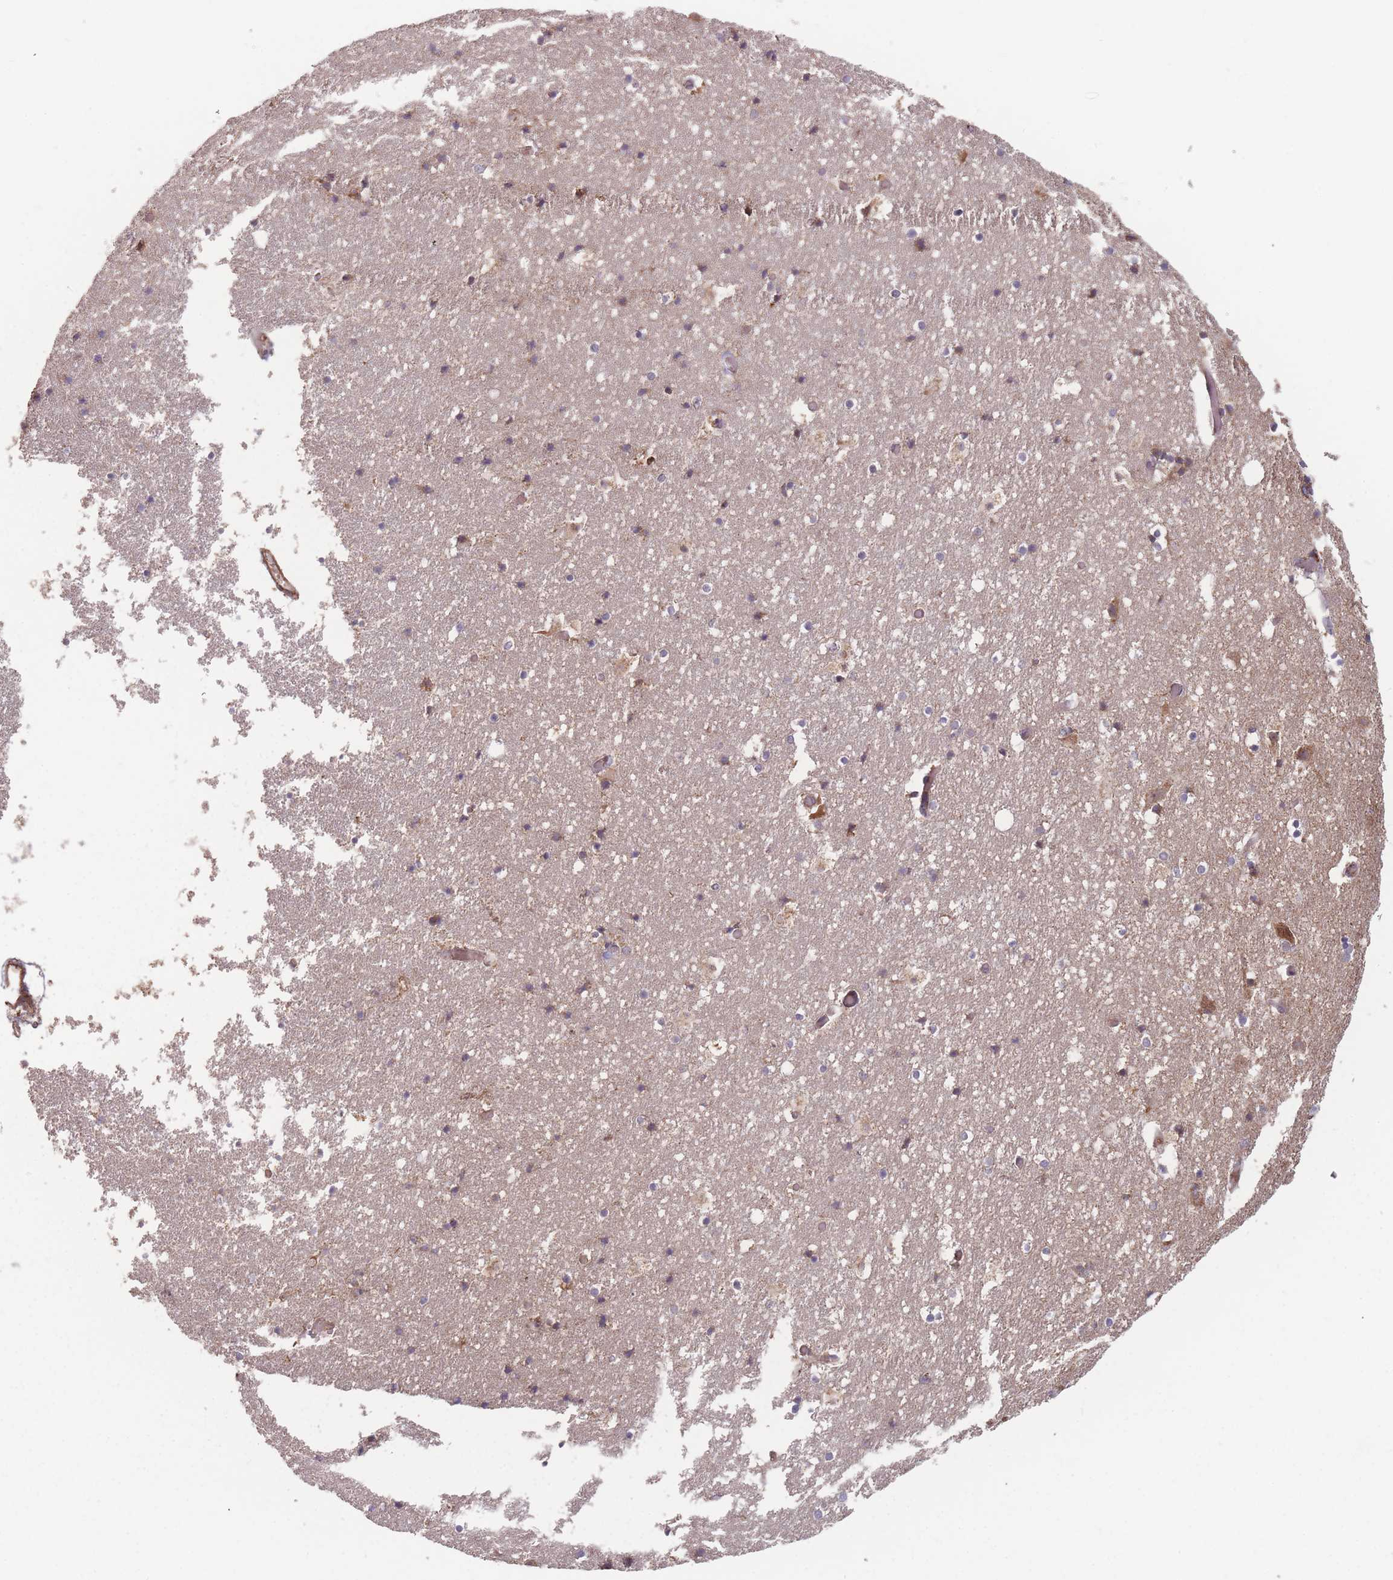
{"staining": {"intensity": "weak", "quantity": "25%-75%", "location": "cytoplasmic/membranous"}, "tissue": "hippocampus", "cell_type": "Glial cells", "image_type": "normal", "snomed": [{"axis": "morphology", "description": "Normal tissue, NOS"}, {"axis": "topography", "description": "Hippocampus"}], "caption": "A high-resolution micrograph shows IHC staining of normal hippocampus, which displays weak cytoplasmic/membranous staining in approximately 25%-75% of glial cells. The staining was performed using DAB, with brown indicating positive protein expression. Nuclei are stained blue with hematoxylin.", "gene": "ATP5MGL", "patient": {"sex": "female", "age": 52}}